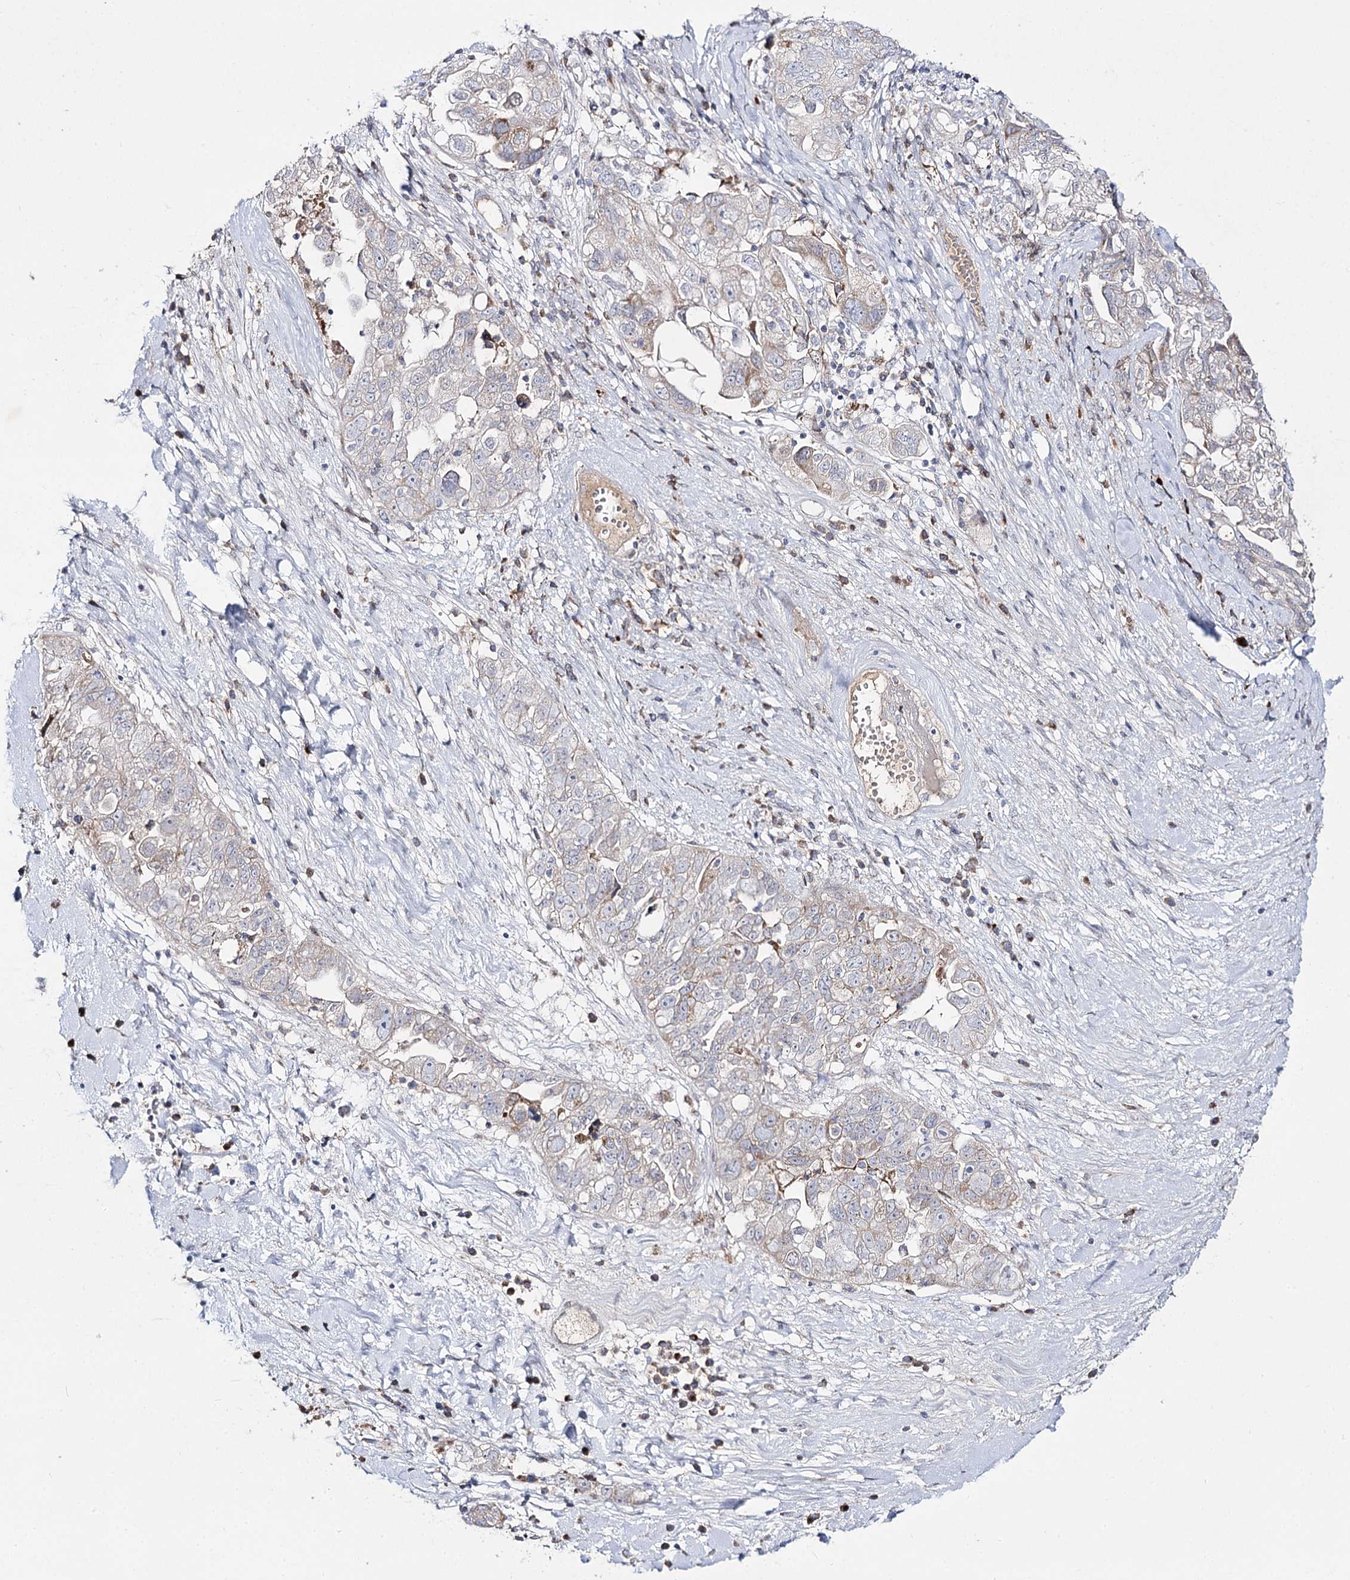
{"staining": {"intensity": "negative", "quantity": "none", "location": "none"}, "tissue": "ovarian cancer", "cell_type": "Tumor cells", "image_type": "cancer", "snomed": [{"axis": "morphology", "description": "Carcinoma, NOS"}, {"axis": "morphology", "description": "Cystadenocarcinoma, serous, NOS"}, {"axis": "topography", "description": "Ovary"}], "caption": "A micrograph of human ovarian cancer (carcinoma) is negative for staining in tumor cells.", "gene": "C11orf80", "patient": {"sex": "female", "age": 69}}